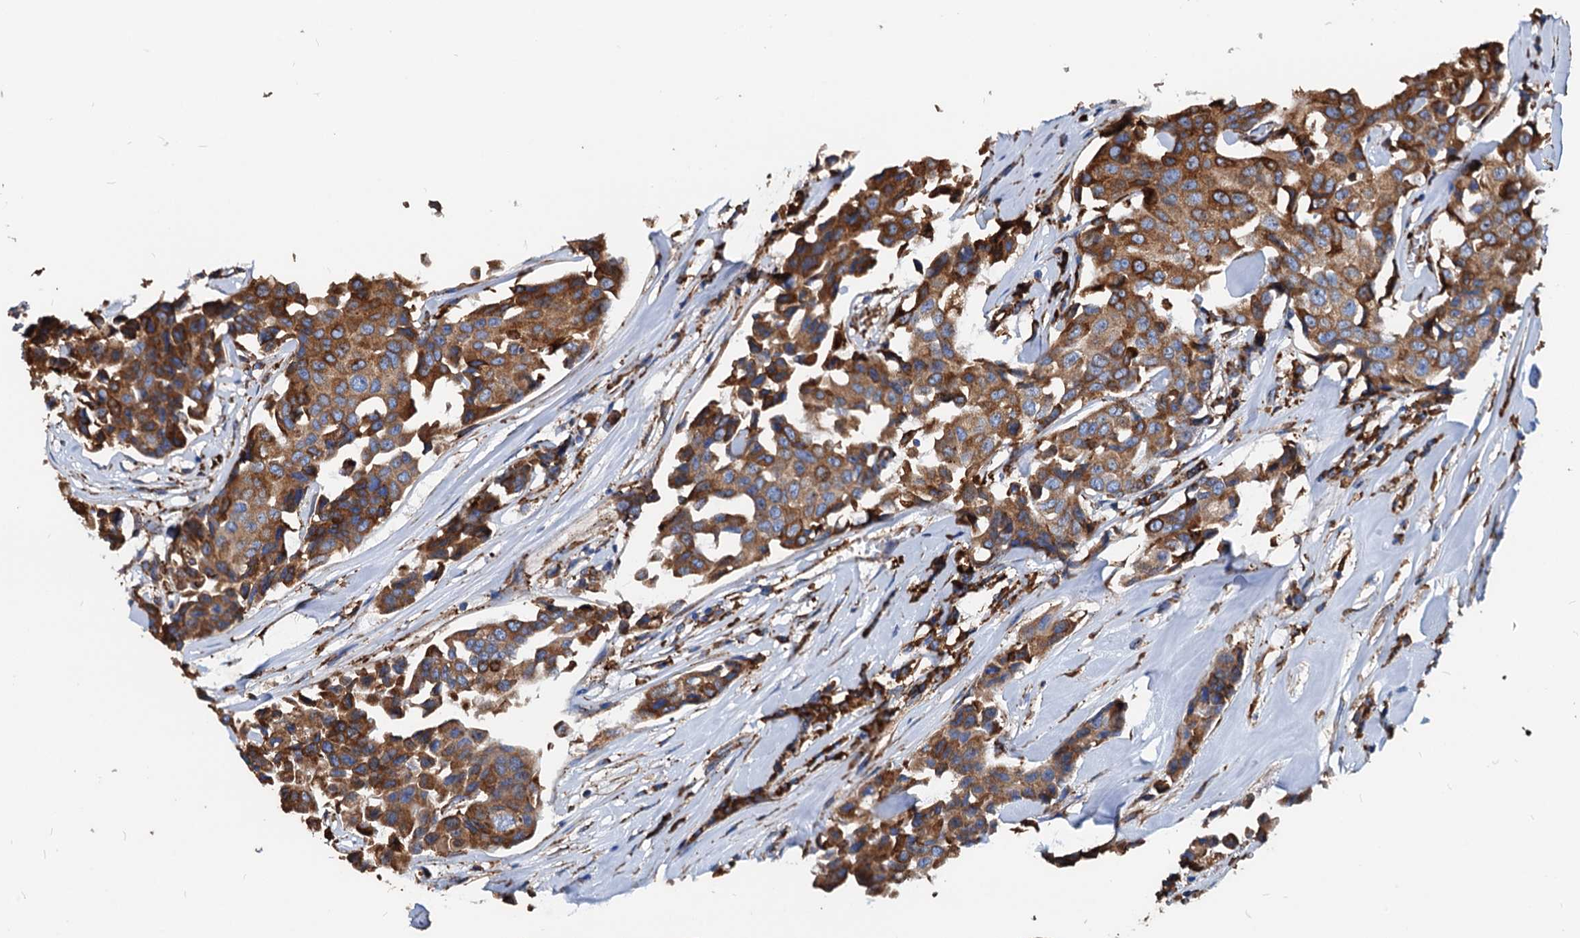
{"staining": {"intensity": "moderate", "quantity": ">75%", "location": "cytoplasmic/membranous"}, "tissue": "breast cancer", "cell_type": "Tumor cells", "image_type": "cancer", "snomed": [{"axis": "morphology", "description": "Duct carcinoma"}, {"axis": "topography", "description": "Breast"}], "caption": "Breast cancer was stained to show a protein in brown. There is medium levels of moderate cytoplasmic/membranous staining in about >75% of tumor cells.", "gene": "HSPA5", "patient": {"sex": "female", "age": 80}}